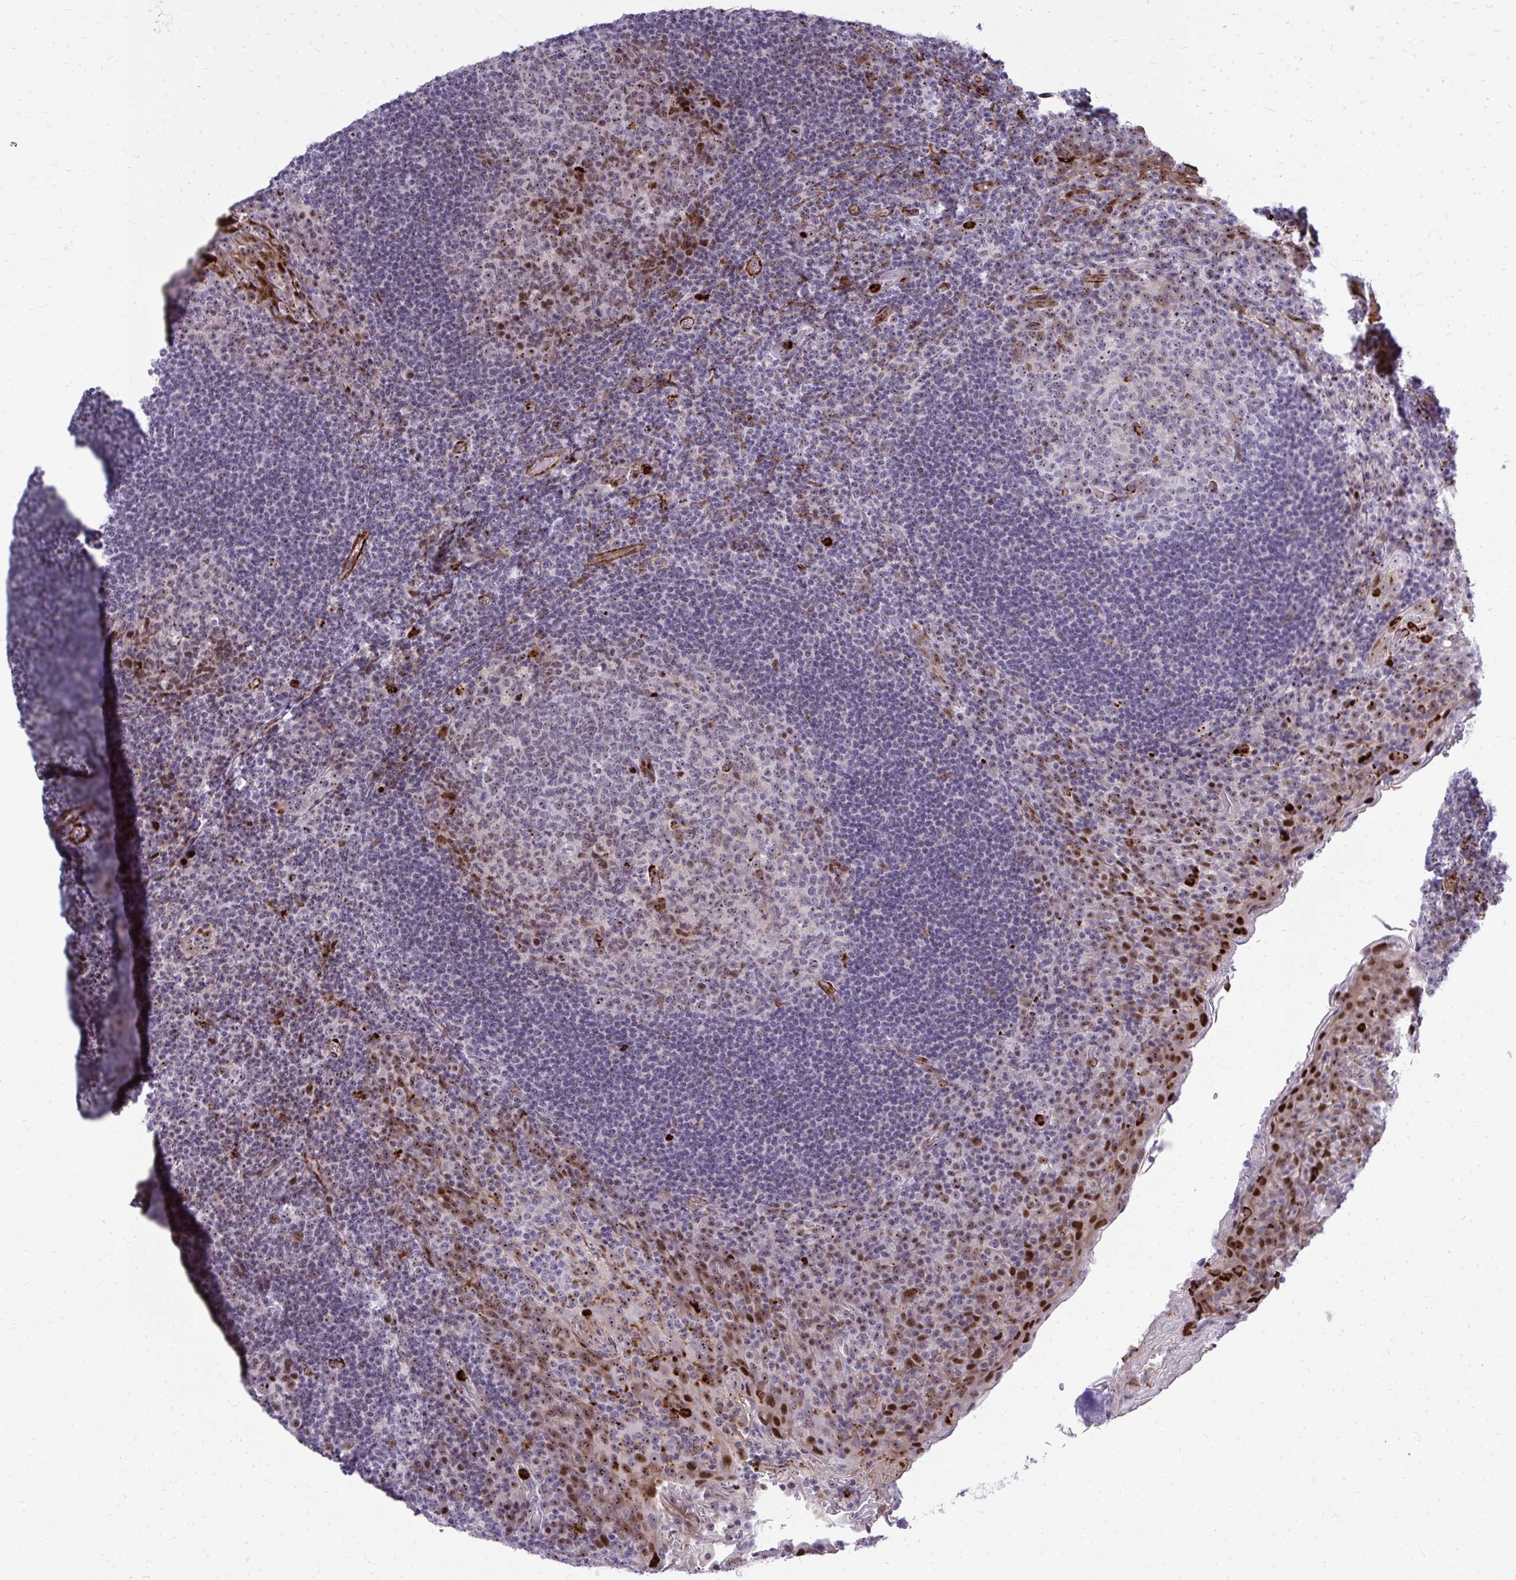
{"staining": {"intensity": "moderate", "quantity": "25%-75%", "location": "nuclear"}, "tissue": "tonsil", "cell_type": "Germinal center cells", "image_type": "normal", "snomed": [{"axis": "morphology", "description": "Normal tissue, NOS"}, {"axis": "topography", "description": "Tonsil"}], "caption": "Germinal center cells display medium levels of moderate nuclear positivity in approximately 25%-75% of cells in benign tonsil. Ihc stains the protein in brown and the nuclei are stained blue.", "gene": "DLX4", "patient": {"sex": "male", "age": 17}}